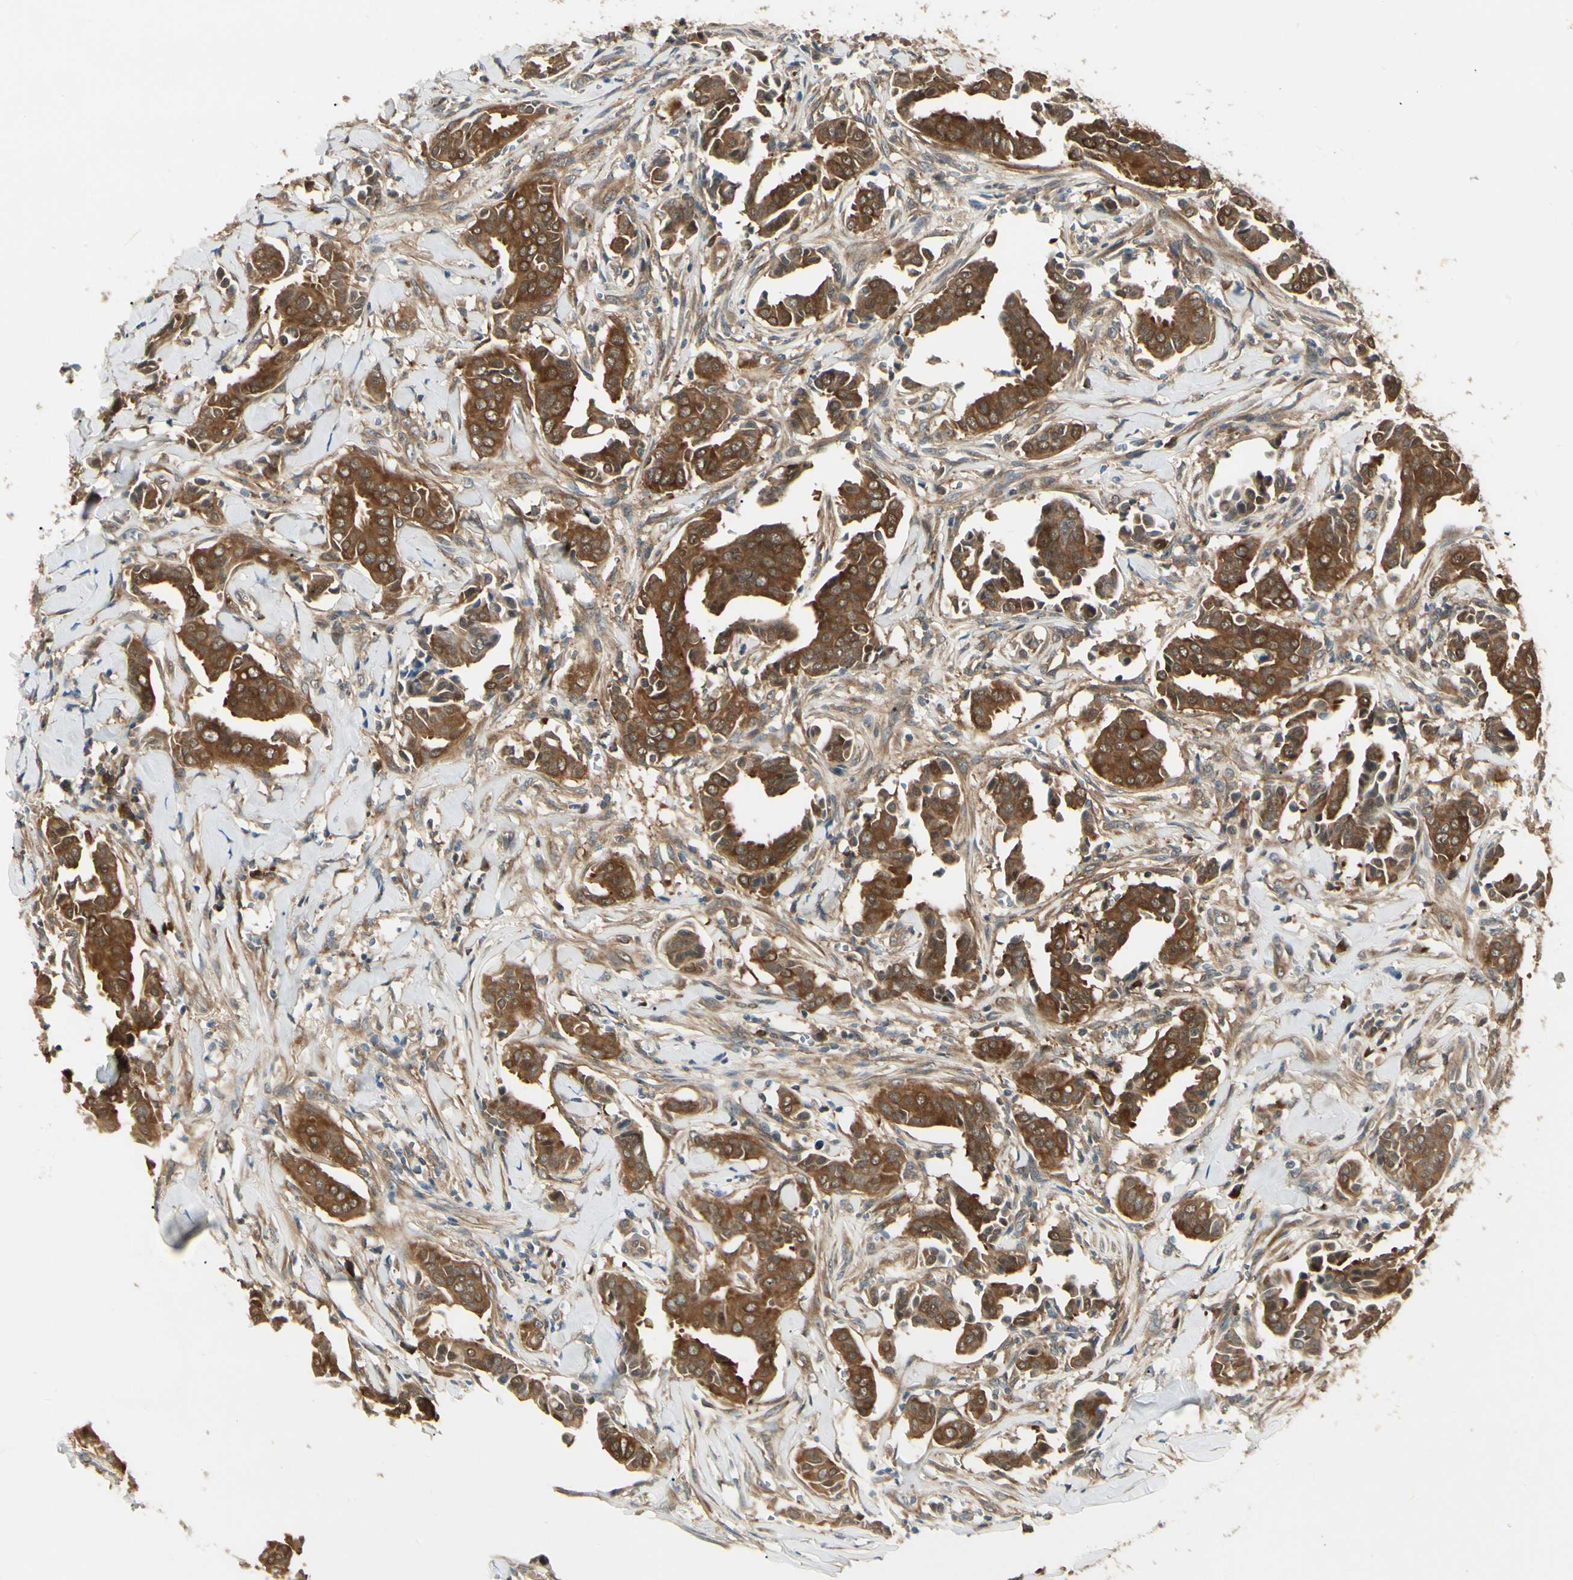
{"staining": {"intensity": "strong", "quantity": ">75%", "location": "cytoplasmic/membranous"}, "tissue": "head and neck cancer", "cell_type": "Tumor cells", "image_type": "cancer", "snomed": [{"axis": "morphology", "description": "Adenocarcinoma, NOS"}, {"axis": "topography", "description": "Salivary gland"}, {"axis": "topography", "description": "Head-Neck"}], "caption": "Protein staining shows strong cytoplasmic/membranous positivity in approximately >75% of tumor cells in head and neck adenocarcinoma.", "gene": "NME1-NME2", "patient": {"sex": "female", "age": 59}}